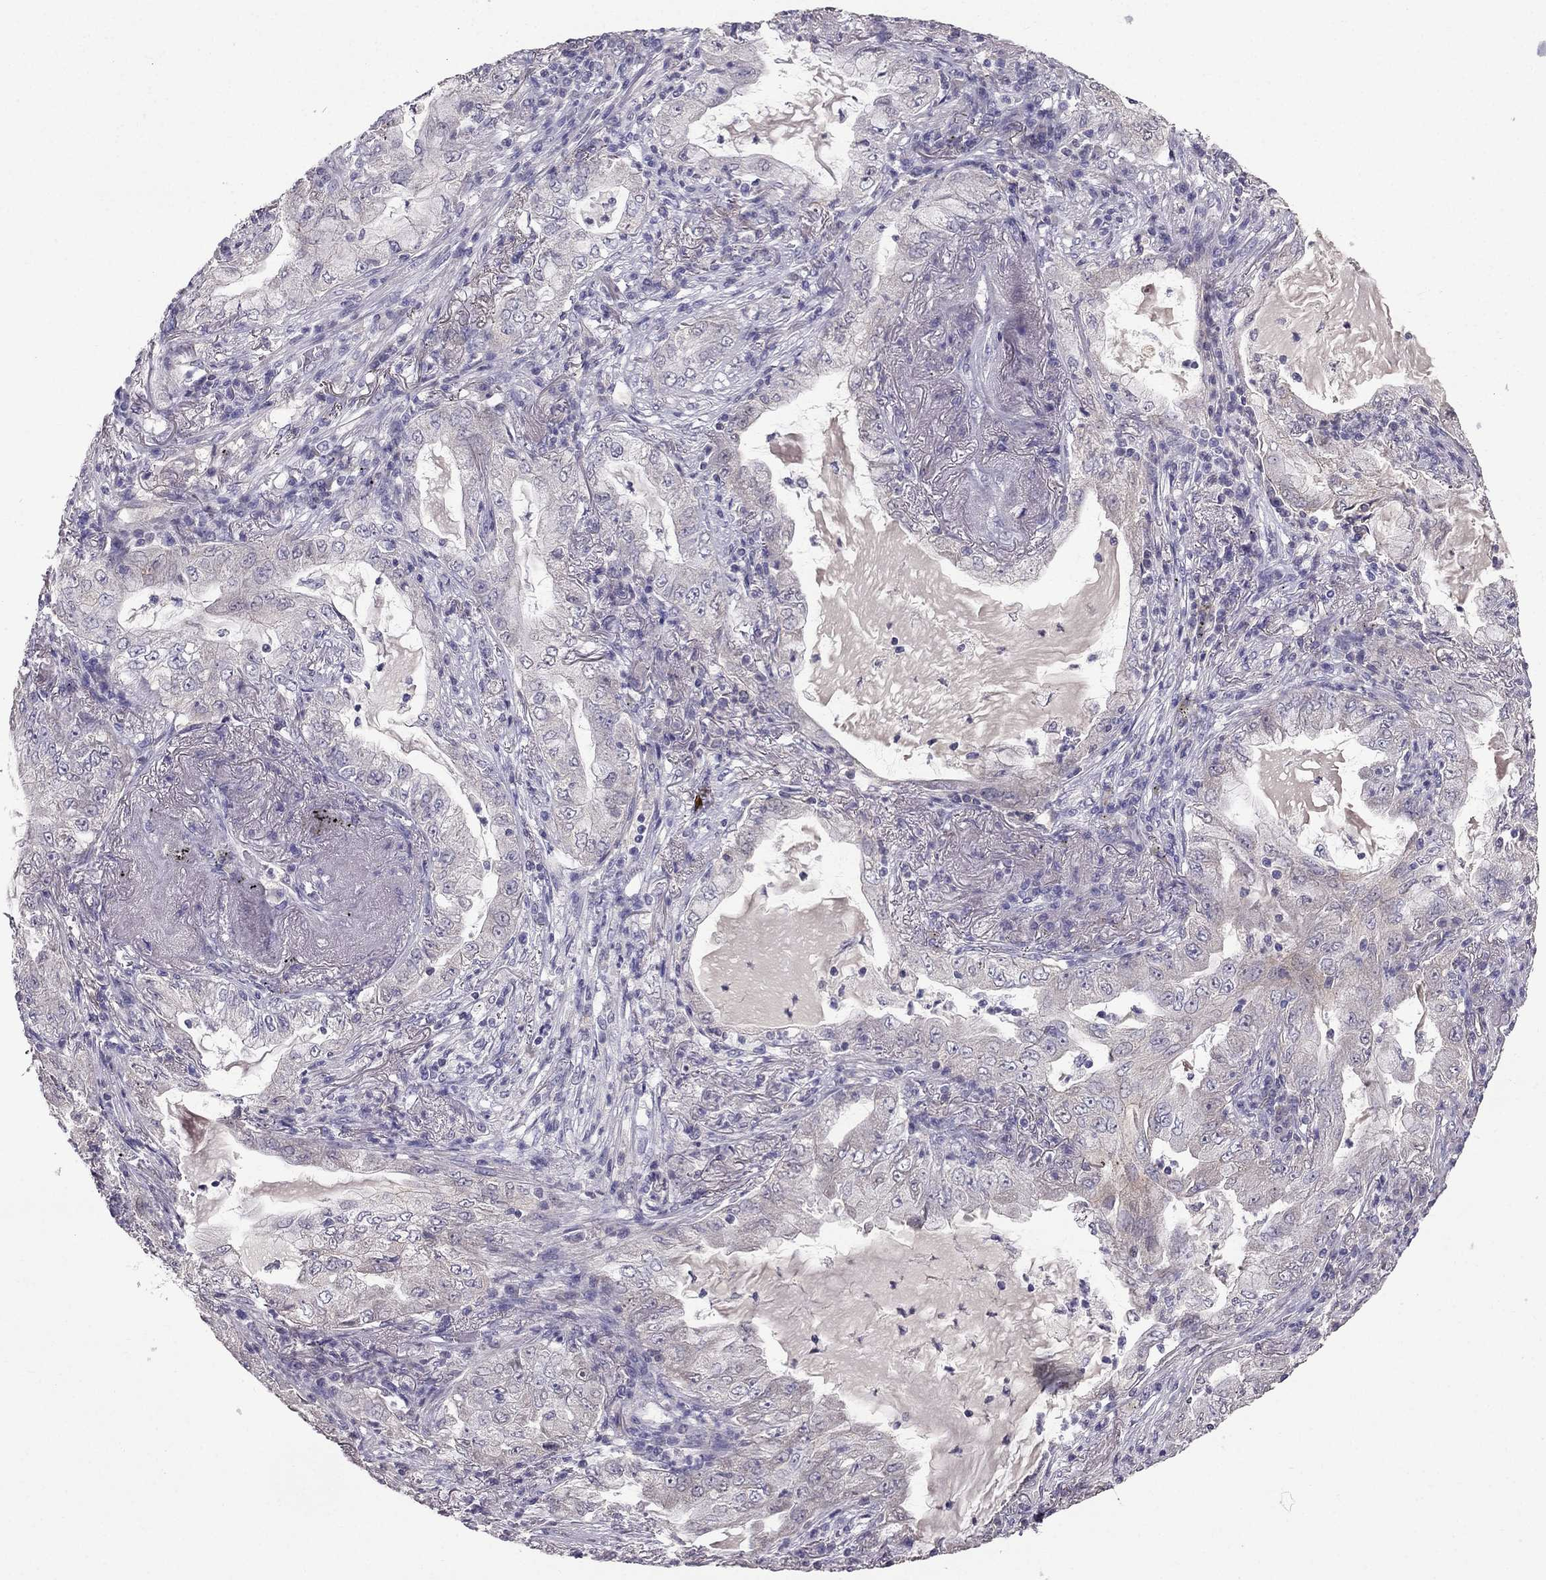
{"staining": {"intensity": "negative", "quantity": "none", "location": "none"}, "tissue": "lung cancer", "cell_type": "Tumor cells", "image_type": "cancer", "snomed": [{"axis": "morphology", "description": "Adenocarcinoma, NOS"}, {"axis": "topography", "description": "Lung"}], "caption": "This is an immunohistochemistry image of human lung cancer (adenocarcinoma). There is no expression in tumor cells.", "gene": "SCG5", "patient": {"sex": "female", "age": 73}}